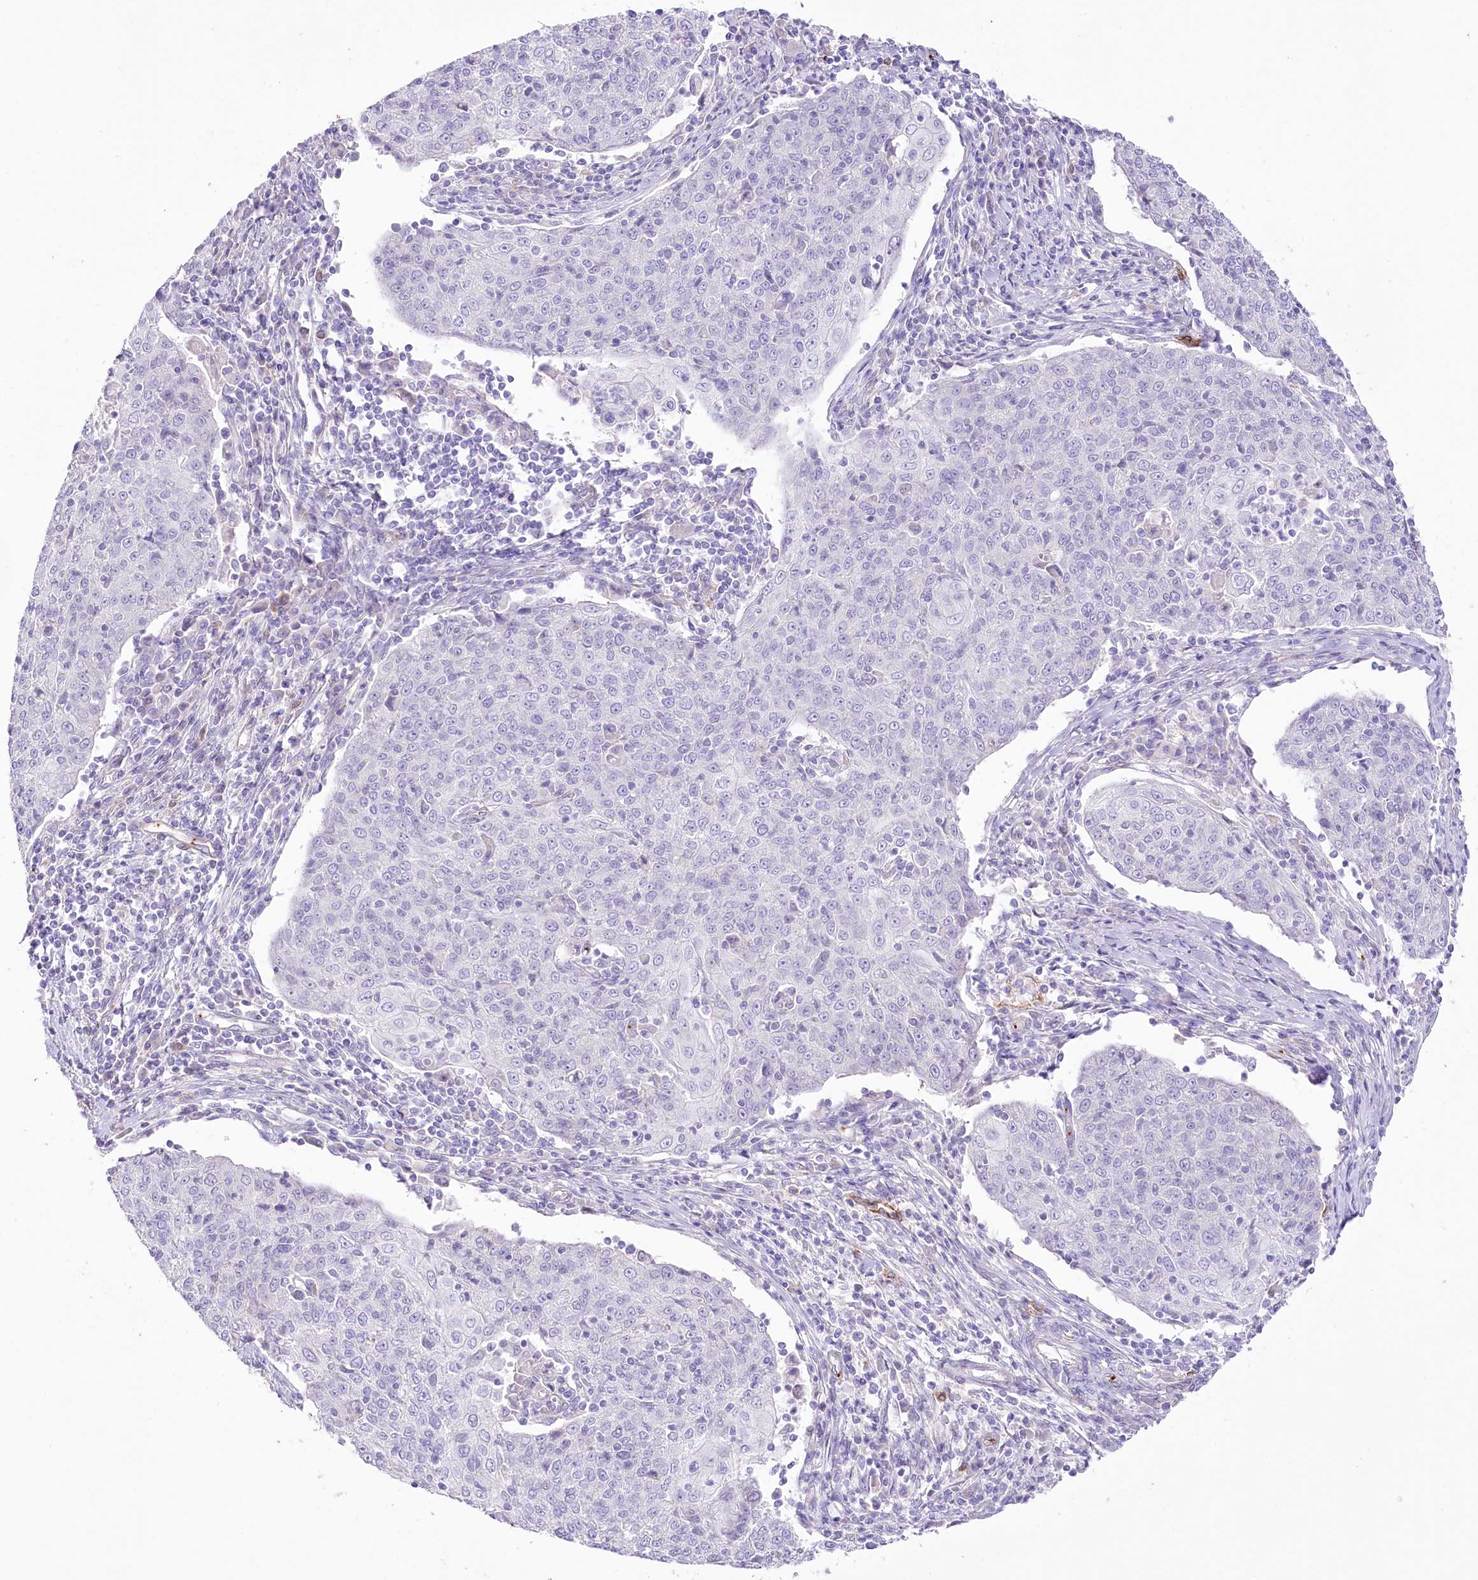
{"staining": {"intensity": "negative", "quantity": "none", "location": "none"}, "tissue": "cervical cancer", "cell_type": "Tumor cells", "image_type": "cancer", "snomed": [{"axis": "morphology", "description": "Squamous cell carcinoma, NOS"}, {"axis": "topography", "description": "Cervix"}], "caption": "High power microscopy histopathology image of an immunohistochemistry photomicrograph of squamous cell carcinoma (cervical), revealing no significant positivity in tumor cells.", "gene": "SLC39A10", "patient": {"sex": "female", "age": 48}}